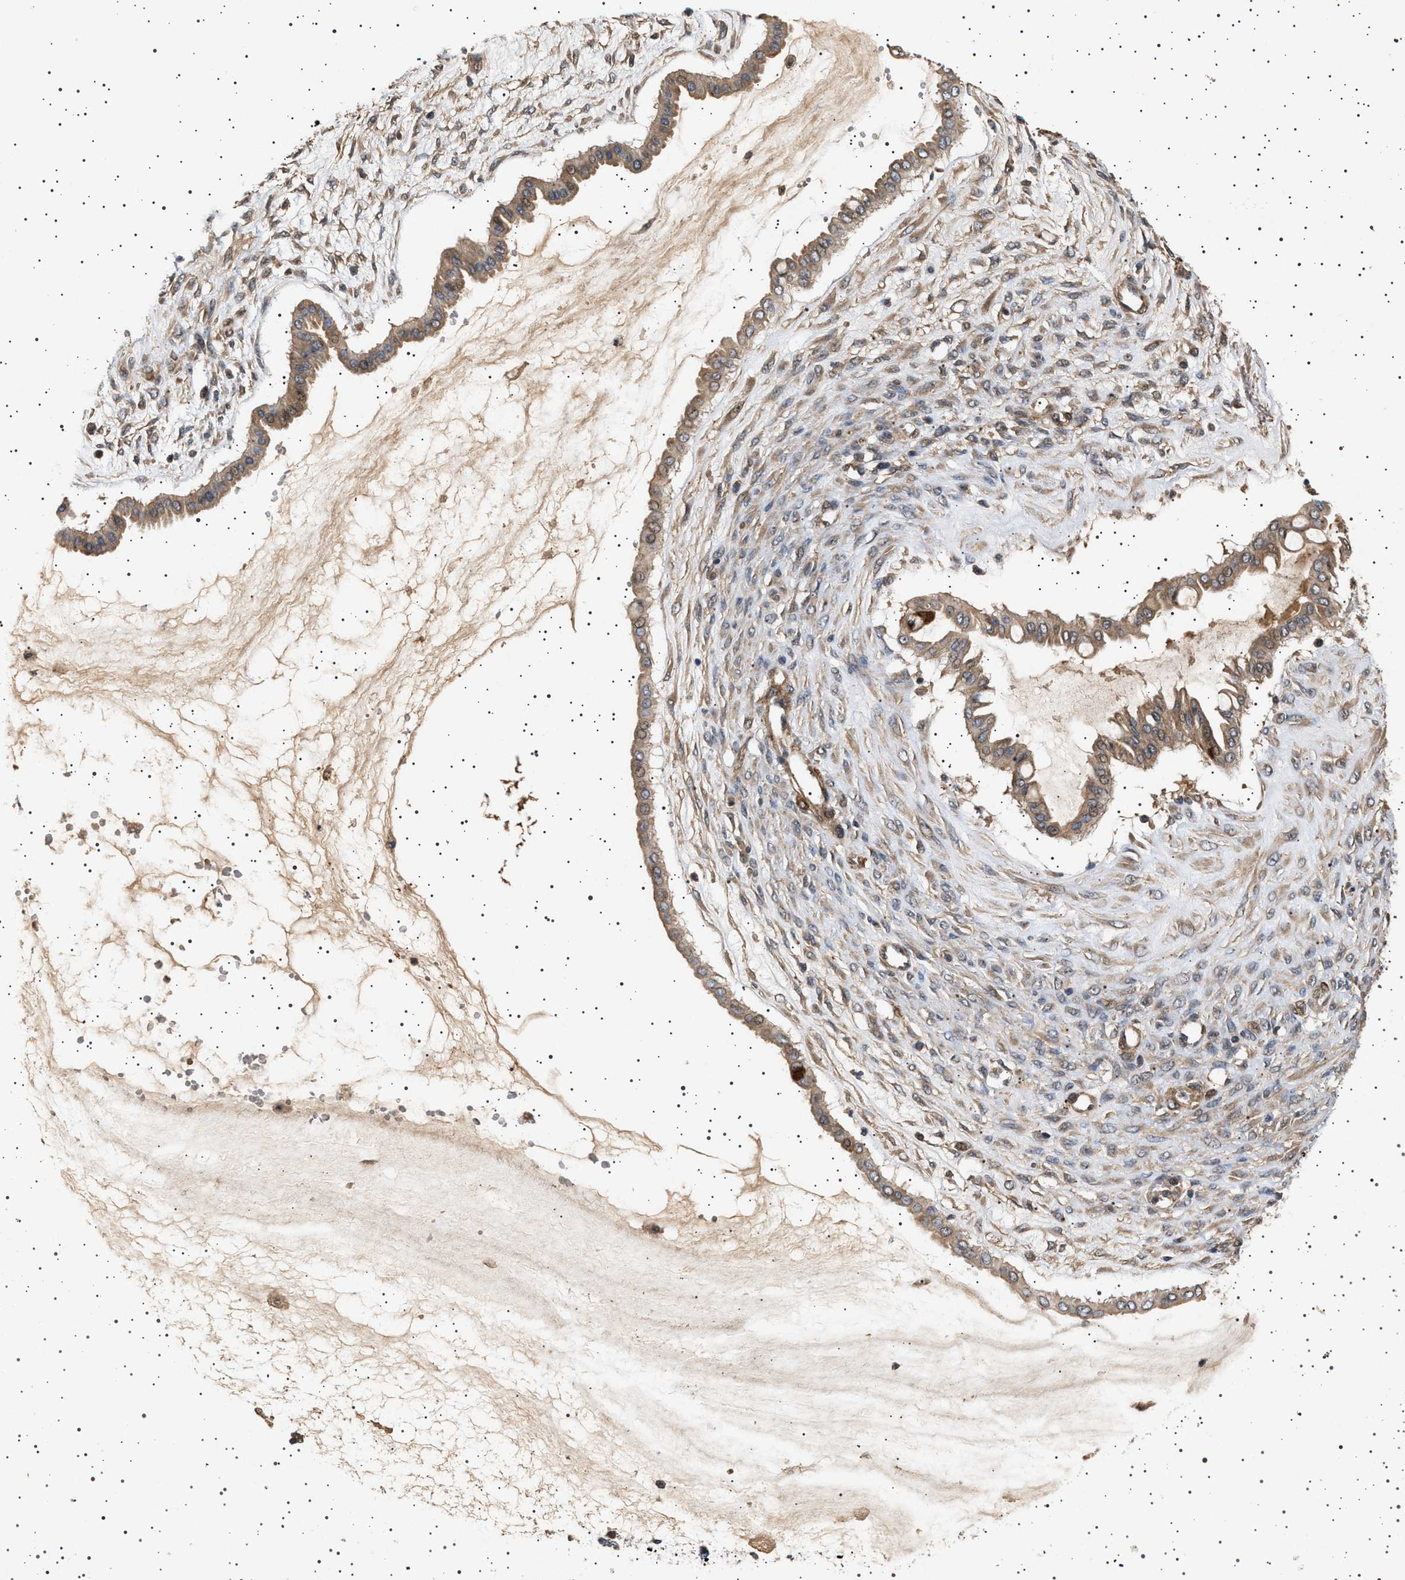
{"staining": {"intensity": "moderate", "quantity": ">75%", "location": "cytoplasmic/membranous"}, "tissue": "ovarian cancer", "cell_type": "Tumor cells", "image_type": "cancer", "snomed": [{"axis": "morphology", "description": "Cystadenocarcinoma, mucinous, NOS"}, {"axis": "topography", "description": "Ovary"}], "caption": "Ovarian mucinous cystadenocarcinoma stained for a protein demonstrates moderate cytoplasmic/membranous positivity in tumor cells. (IHC, brightfield microscopy, high magnification).", "gene": "GUCY1B1", "patient": {"sex": "female", "age": 73}}